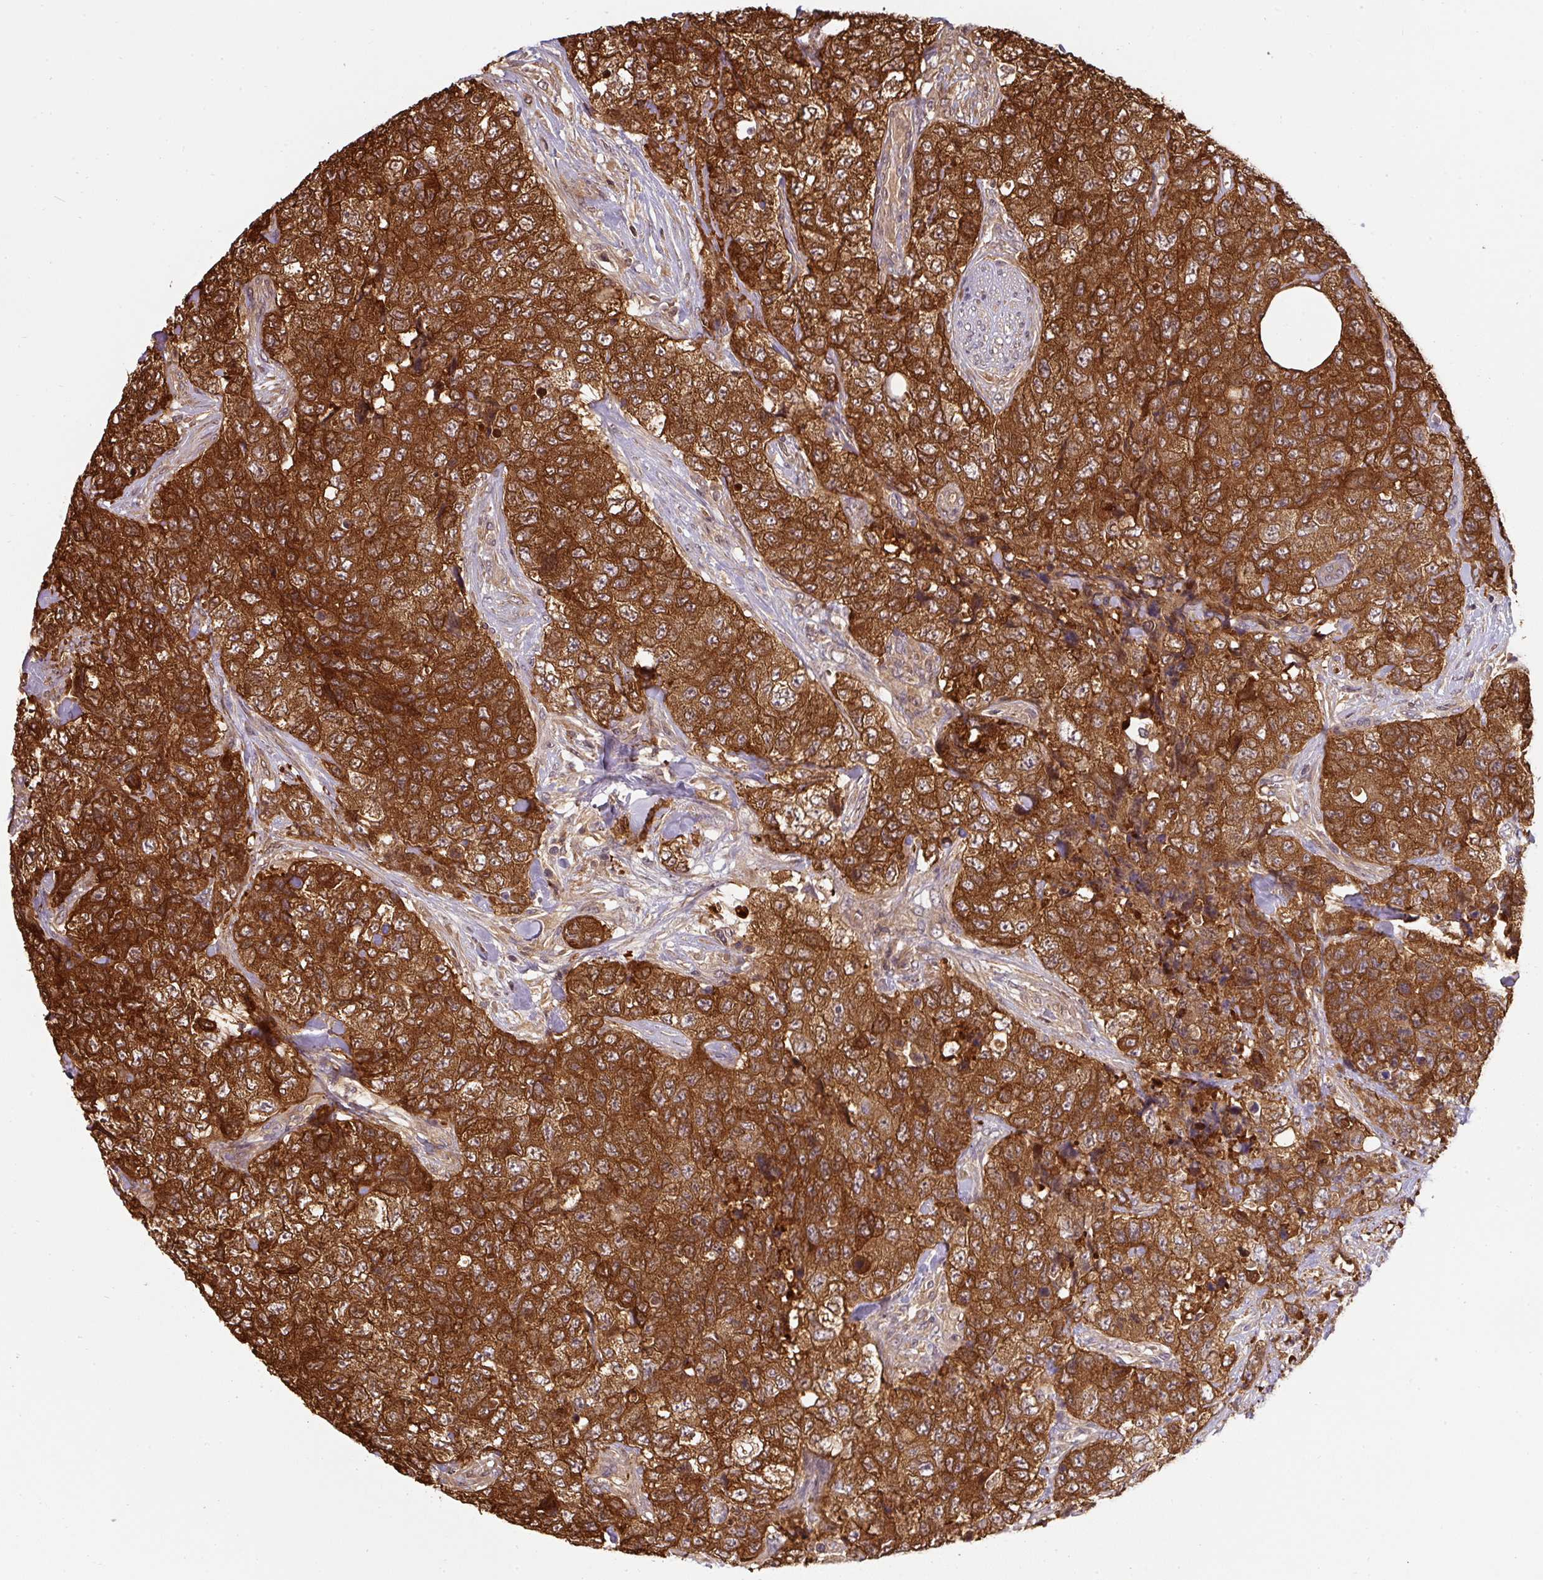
{"staining": {"intensity": "strong", "quantity": ">75%", "location": "cytoplasmic/membranous,nuclear"}, "tissue": "urothelial cancer", "cell_type": "Tumor cells", "image_type": "cancer", "snomed": [{"axis": "morphology", "description": "Urothelial carcinoma, High grade"}, {"axis": "topography", "description": "Urinary bladder"}], "caption": "High-grade urothelial carcinoma stained for a protein reveals strong cytoplasmic/membranous and nuclear positivity in tumor cells.", "gene": "ST13", "patient": {"sex": "female", "age": 78}}